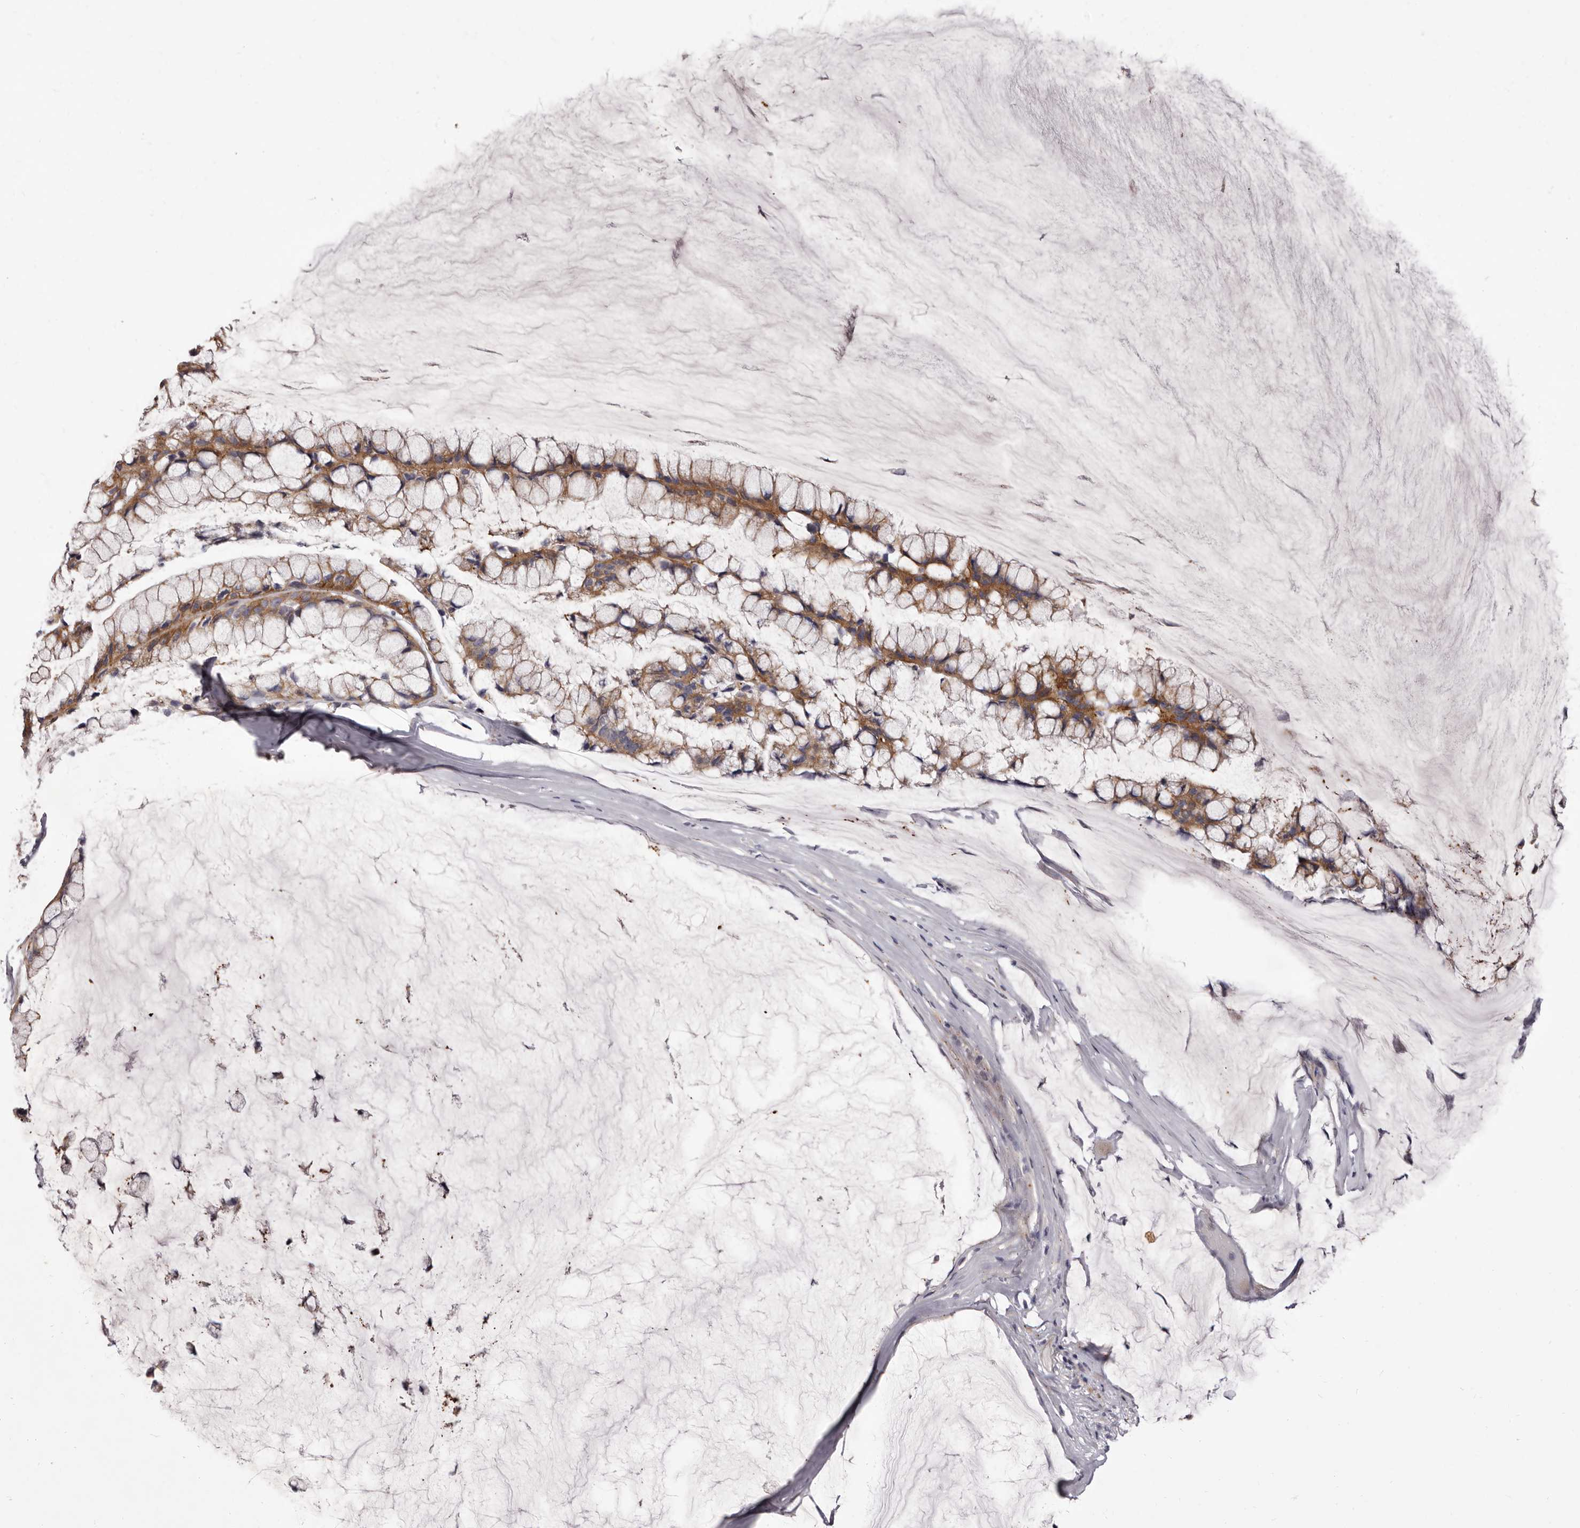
{"staining": {"intensity": "moderate", "quantity": ">75%", "location": "cytoplasmic/membranous"}, "tissue": "ovarian cancer", "cell_type": "Tumor cells", "image_type": "cancer", "snomed": [{"axis": "morphology", "description": "Cystadenocarcinoma, mucinous, NOS"}, {"axis": "topography", "description": "Ovary"}], "caption": "Immunohistochemical staining of human ovarian mucinous cystadenocarcinoma reveals medium levels of moderate cytoplasmic/membranous protein expression in about >75% of tumor cells.", "gene": "PEG10", "patient": {"sex": "female", "age": 39}}